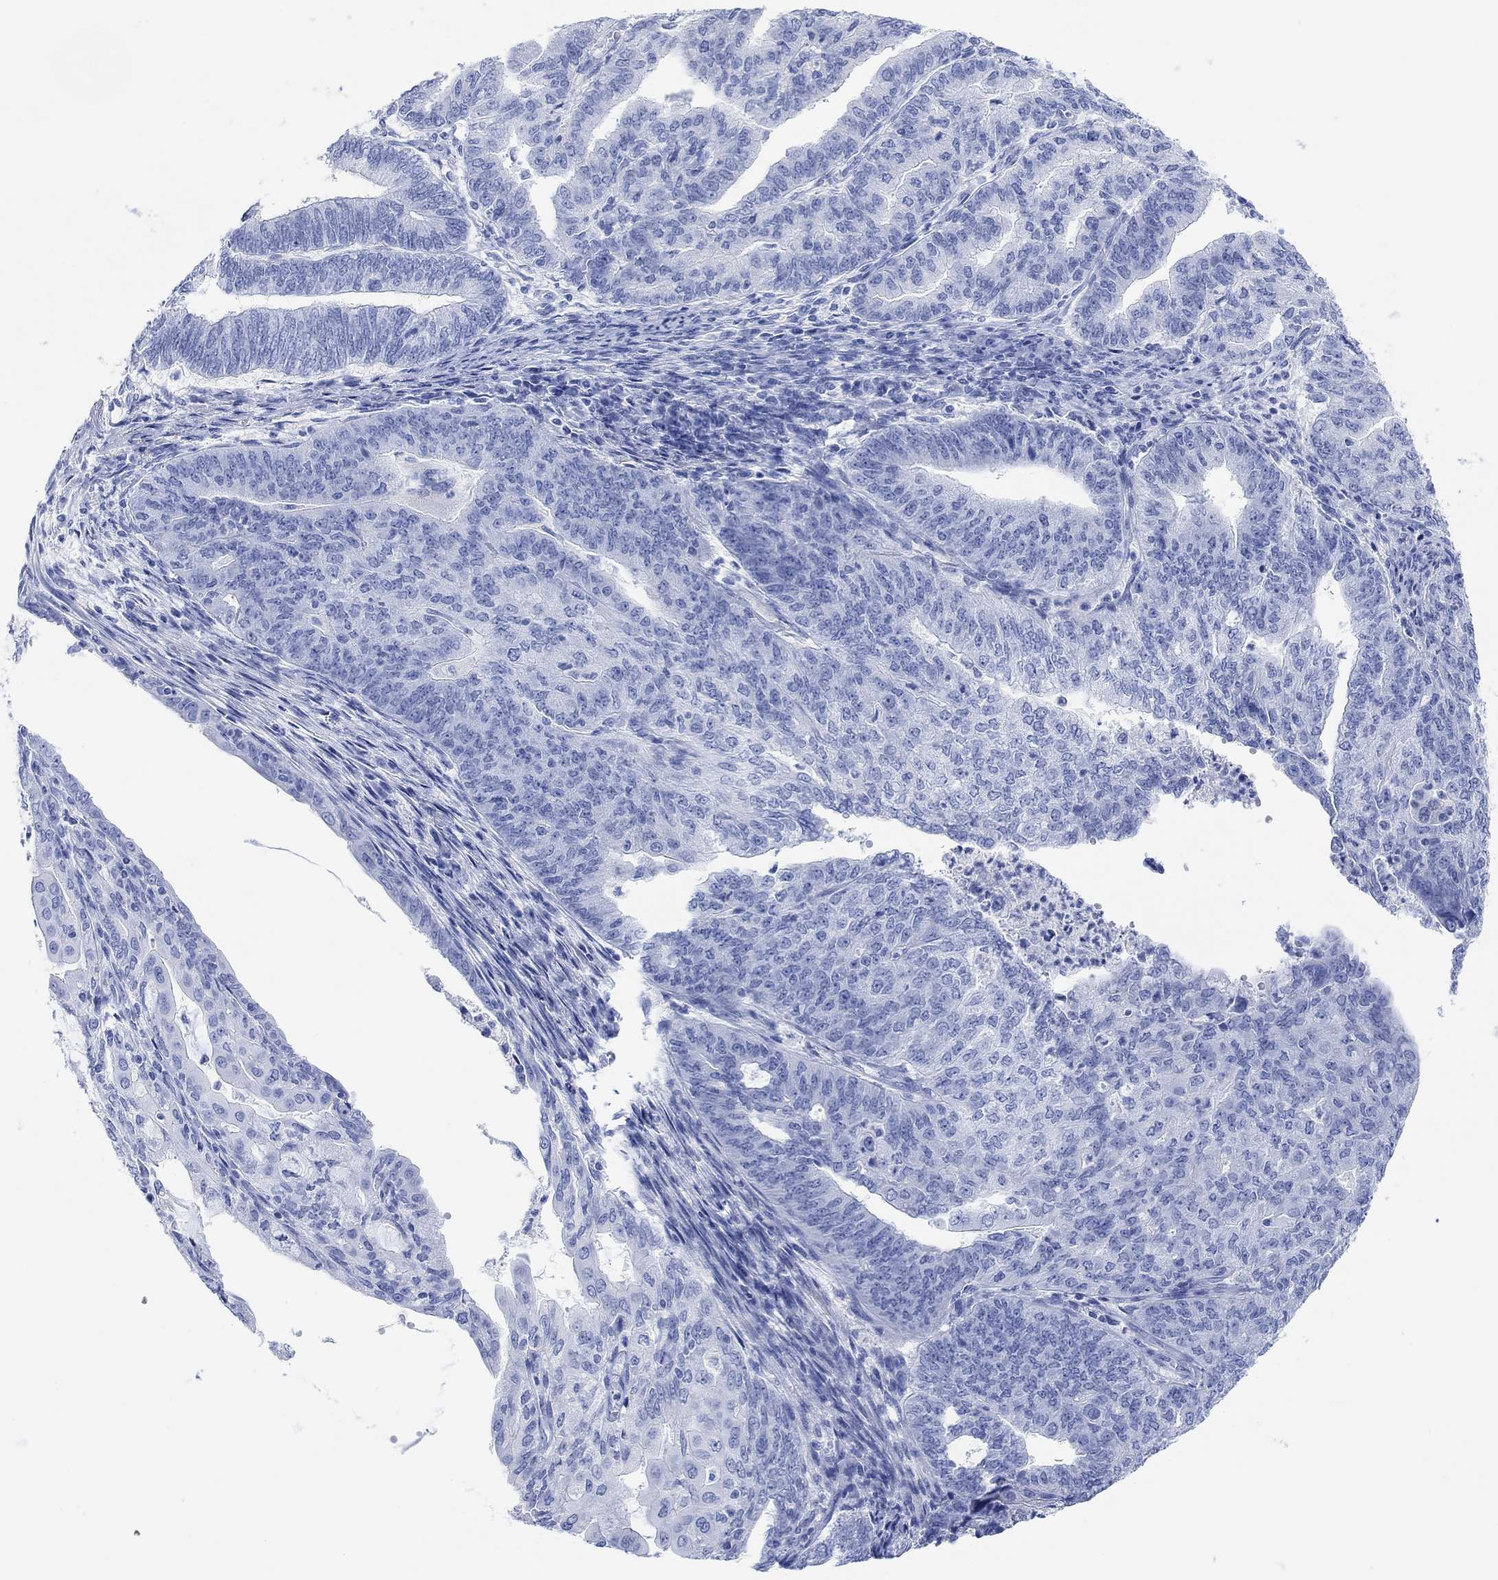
{"staining": {"intensity": "negative", "quantity": "none", "location": "none"}, "tissue": "endometrial cancer", "cell_type": "Tumor cells", "image_type": "cancer", "snomed": [{"axis": "morphology", "description": "Adenocarcinoma, NOS"}, {"axis": "topography", "description": "Endometrium"}], "caption": "Protein analysis of endometrial cancer (adenocarcinoma) reveals no significant expression in tumor cells.", "gene": "ANKRD33", "patient": {"sex": "female", "age": 82}}